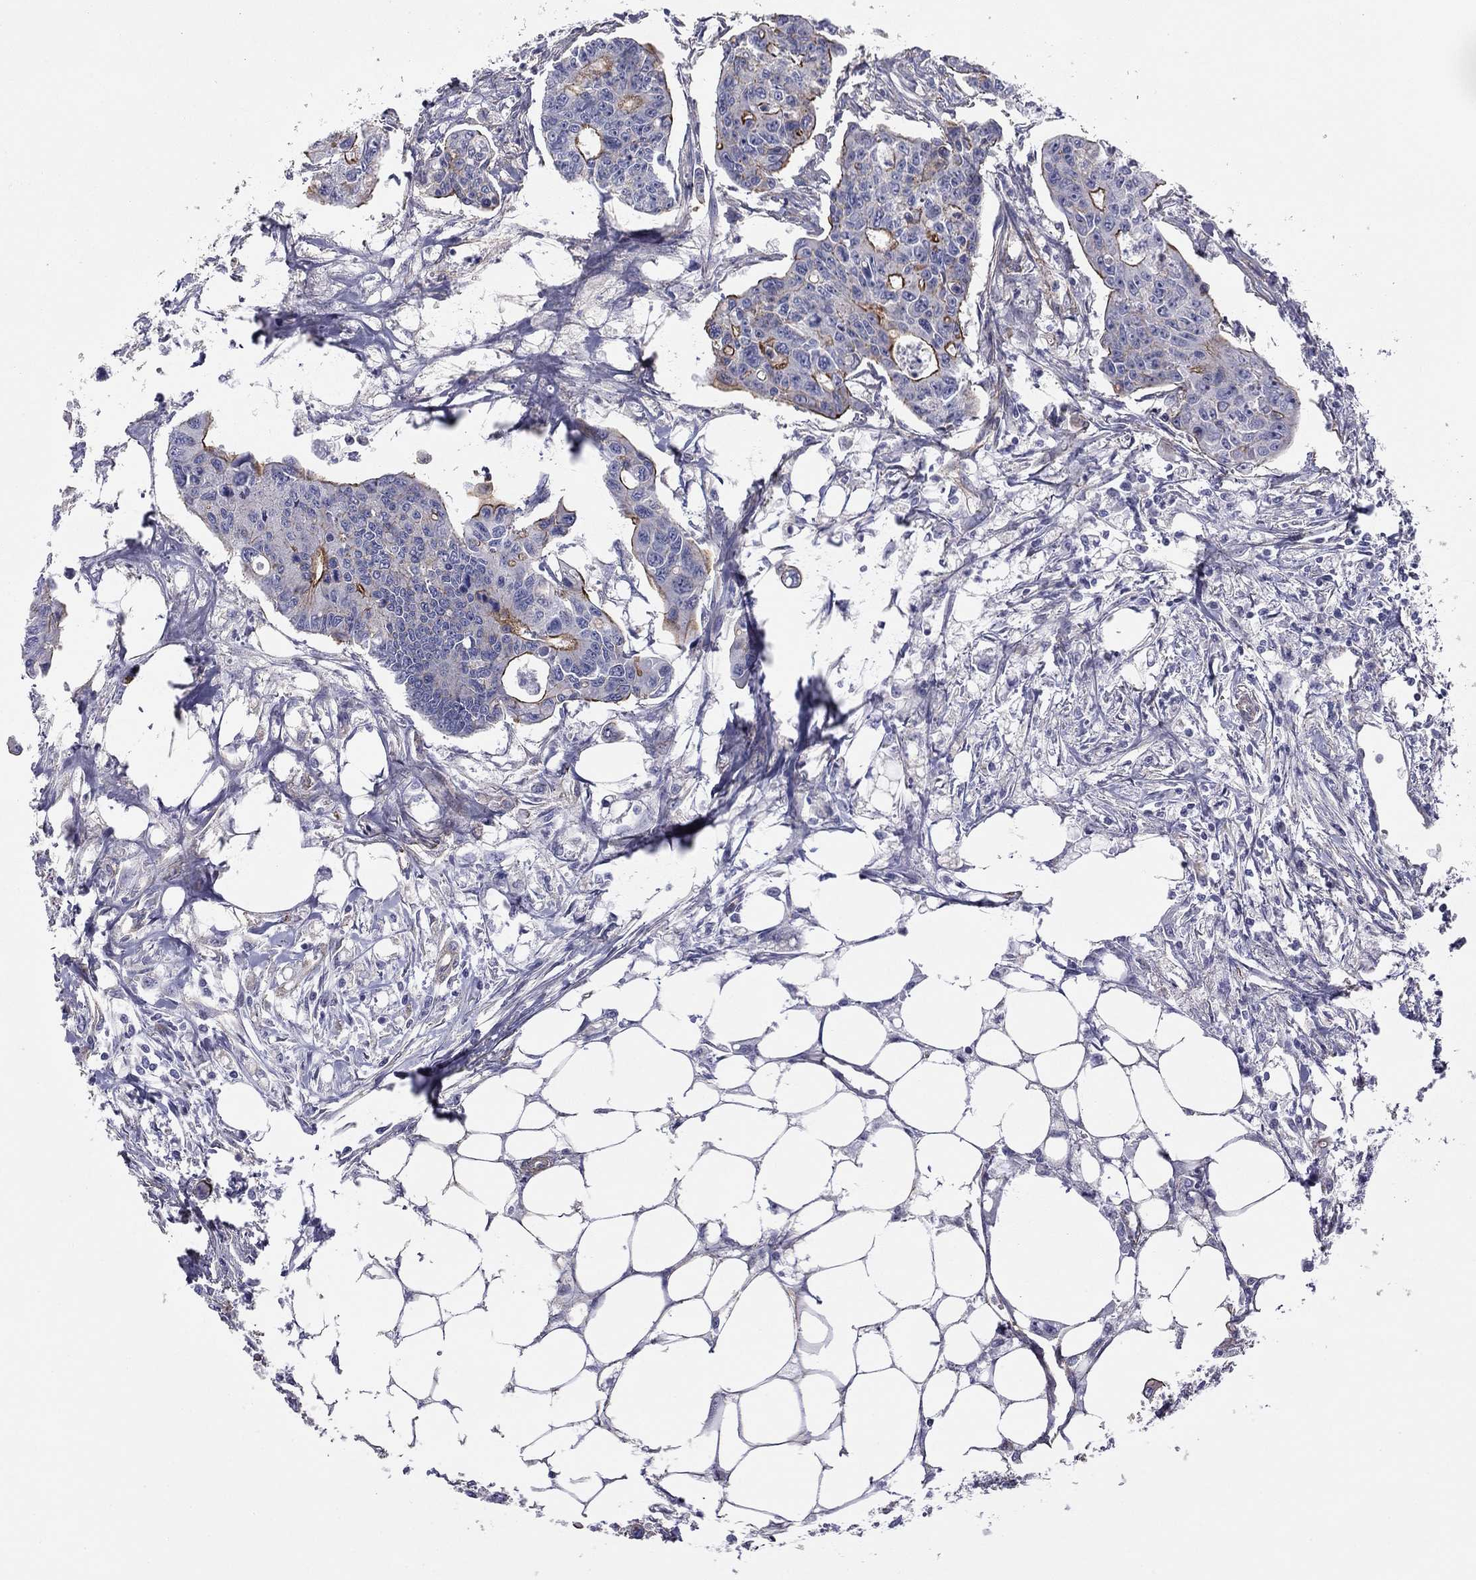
{"staining": {"intensity": "strong", "quantity": "<25%", "location": "cytoplasmic/membranous"}, "tissue": "colorectal cancer", "cell_type": "Tumor cells", "image_type": "cancer", "snomed": [{"axis": "morphology", "description": "Adenocarcinoma, NOS"}, {"axis": "topography", "description": "Colon"}], "caption": "Protein staining by immunohistochemistry (IHC) shows strong cytoplasmic/membranous positivity in approximately <25% of tumor cells in colorectal adenocarcinoma. Using DAB (3,3'-diaminobenzidine) (brown) and hematoxylin (blue) stains, captured at high magnification using brightfield microscopy.", "gene": "TCHH", "patient": {"sex": "male", "age": 70}}